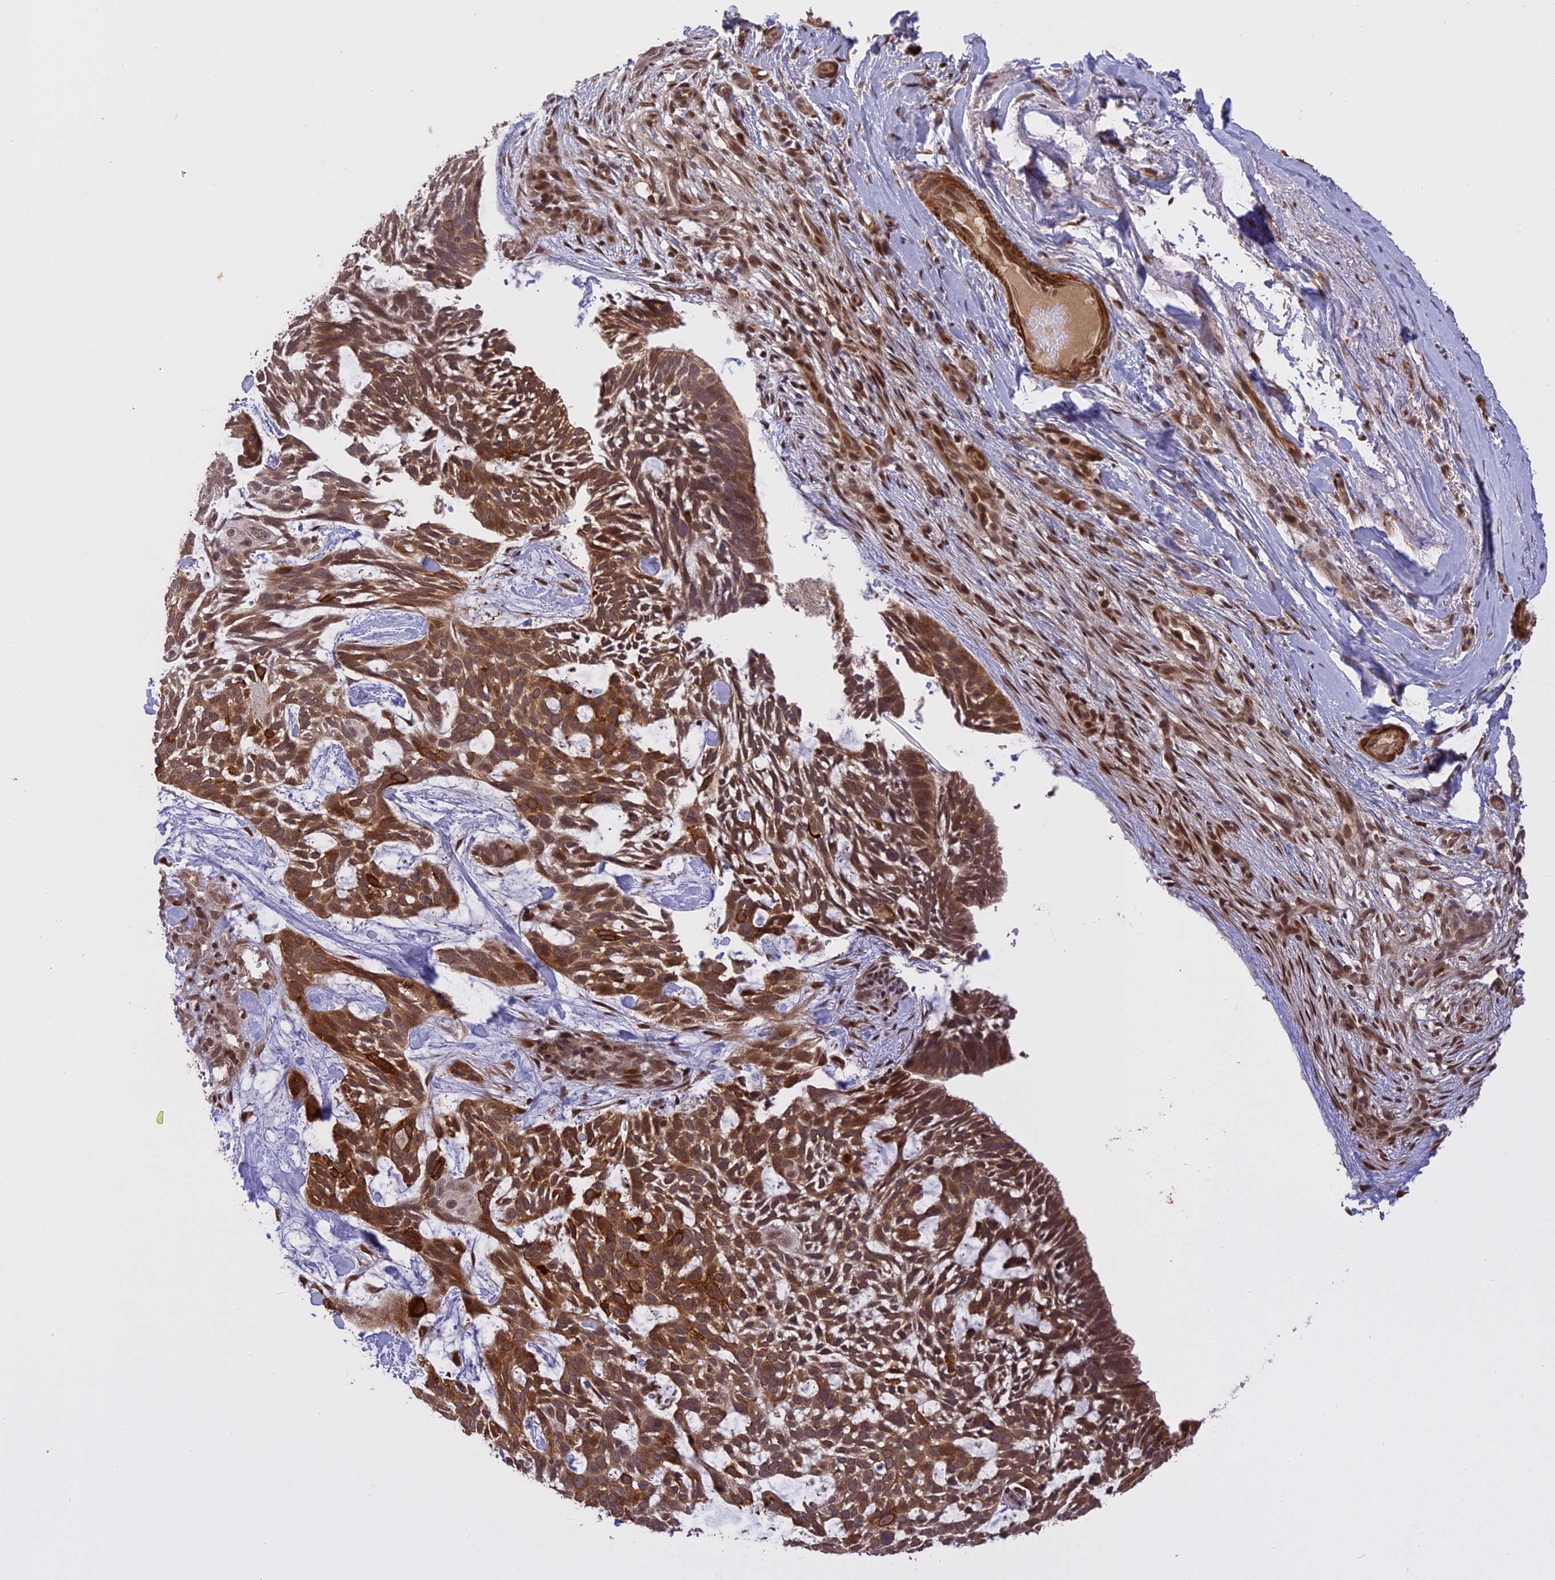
{"staining": {"intensity": "moderate", "quantity": ">75%", "location": "cytoplasmic/membranous,nuclear"}, "tissue": "skin cancer", "cell_type": "Tumor cells", "image_type": "cancer", "snomed": [{"axis": "morphology", "description": "Basal cell carcinoma"}, {"axis": "topography", "description": "Skin"}], "caption": "Tumor cells demonstrate medium levels of moderate cytoplasmic/membranous and nuclear expression in about >75% of cells in human skin basal cell carcinoma.", "gene": "PRELID2", "patient": {"sex": "male", "age": 88}}